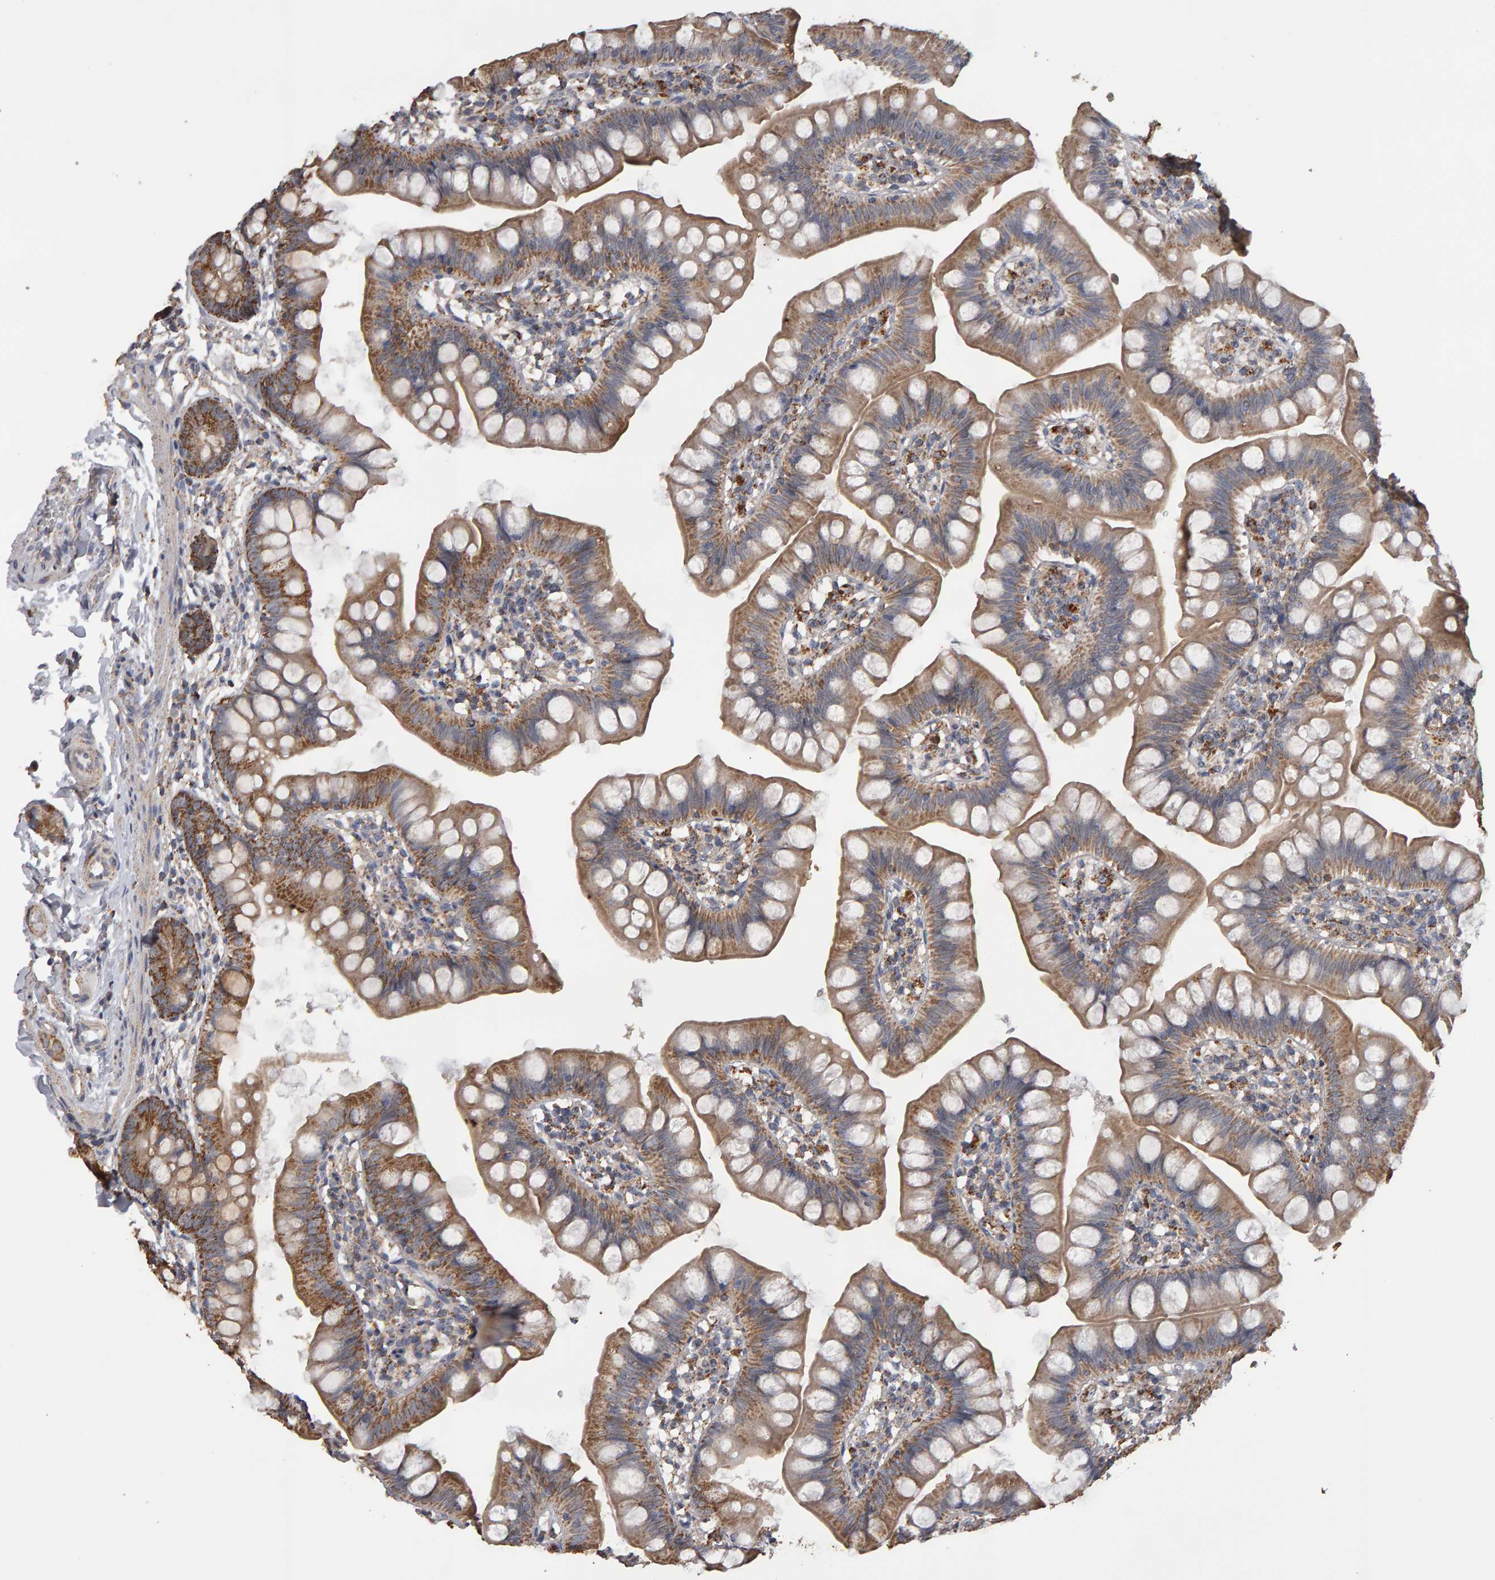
{"staining": {"intensity": "moderate", "quantity": ">75%", "location": "cytoplasmic/membranous"}, "tissue": "small intestine", "cell_type": "Glandular cells", "image_type": "normal", "snomed": [{"axis": "morphology", "description": "Normal tissue, NOS"}, {"axis": "topography", "description": "Small intestine"}], "caption": "This image reveals unremarkable small intestine stained with IHC to label a protein in brown. The cytoplasmic/membranous of glandular cells show moderate positivity for the protein. Nuclei are counter-stained blue.", "gene": "TOM1L1", "patient": {"sex": "male", "age": 7}}